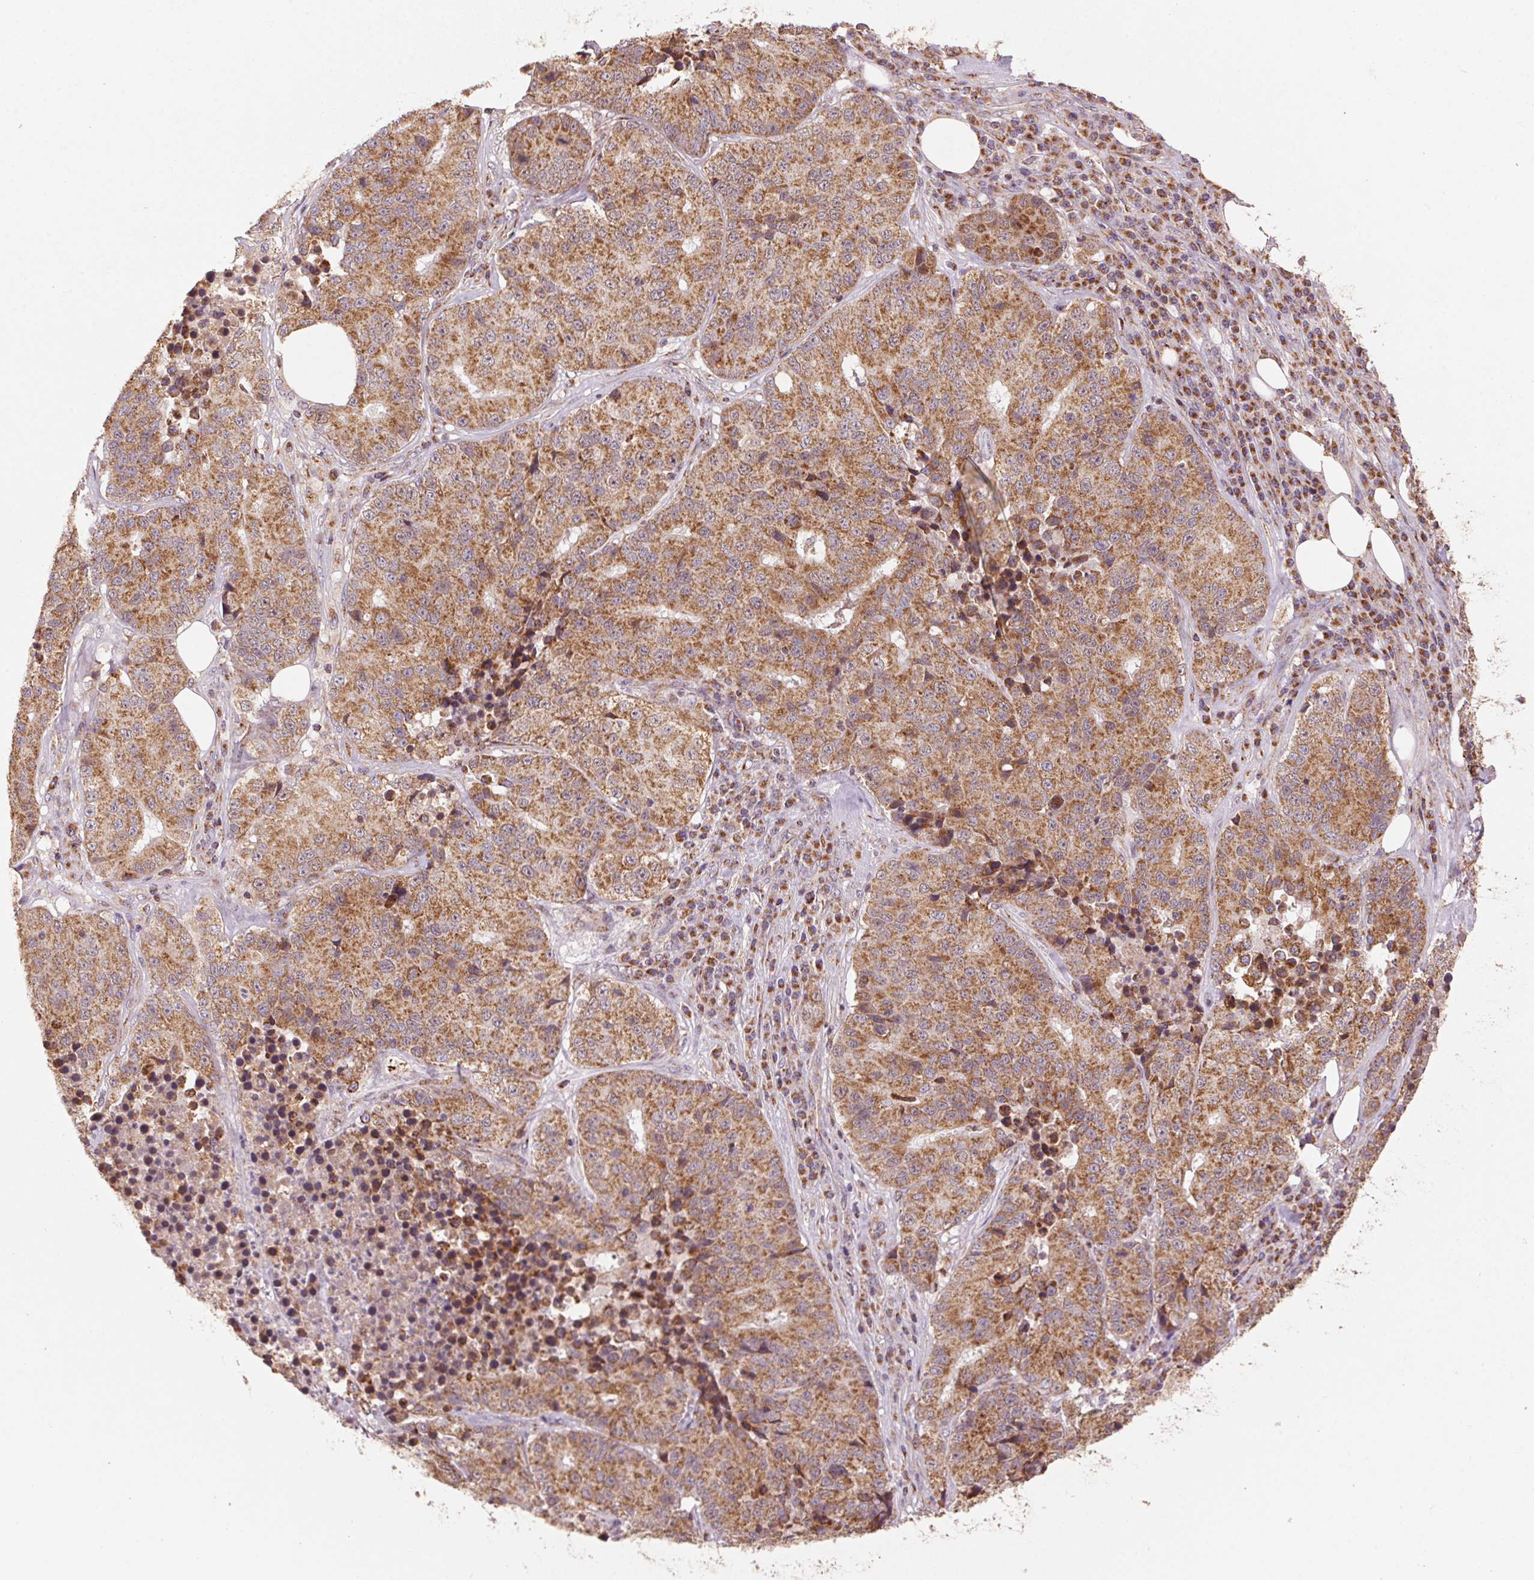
{"staining": {"intensity": "moderate", "quantity": ">75%", "location": "cytoplasmic/membranous"}, "tissue": "stomach cancer", "cell_type": "Tumor cells", "image_type": "cancer", "snomed": [{"axis": "morphology", "description": "Adenocarcinoma, NOS"}, {"axis": "topography", "description": "Stomach"}], "caption": "Stomach adenocarcinoma was stained to show a protein in brown. There is medium levels of moderate cytoplasmic/membranous positivity in approximately >75% of tumor cells.", "gene": "TOMM70", "patient": {"sex": "male", "age": 71}}